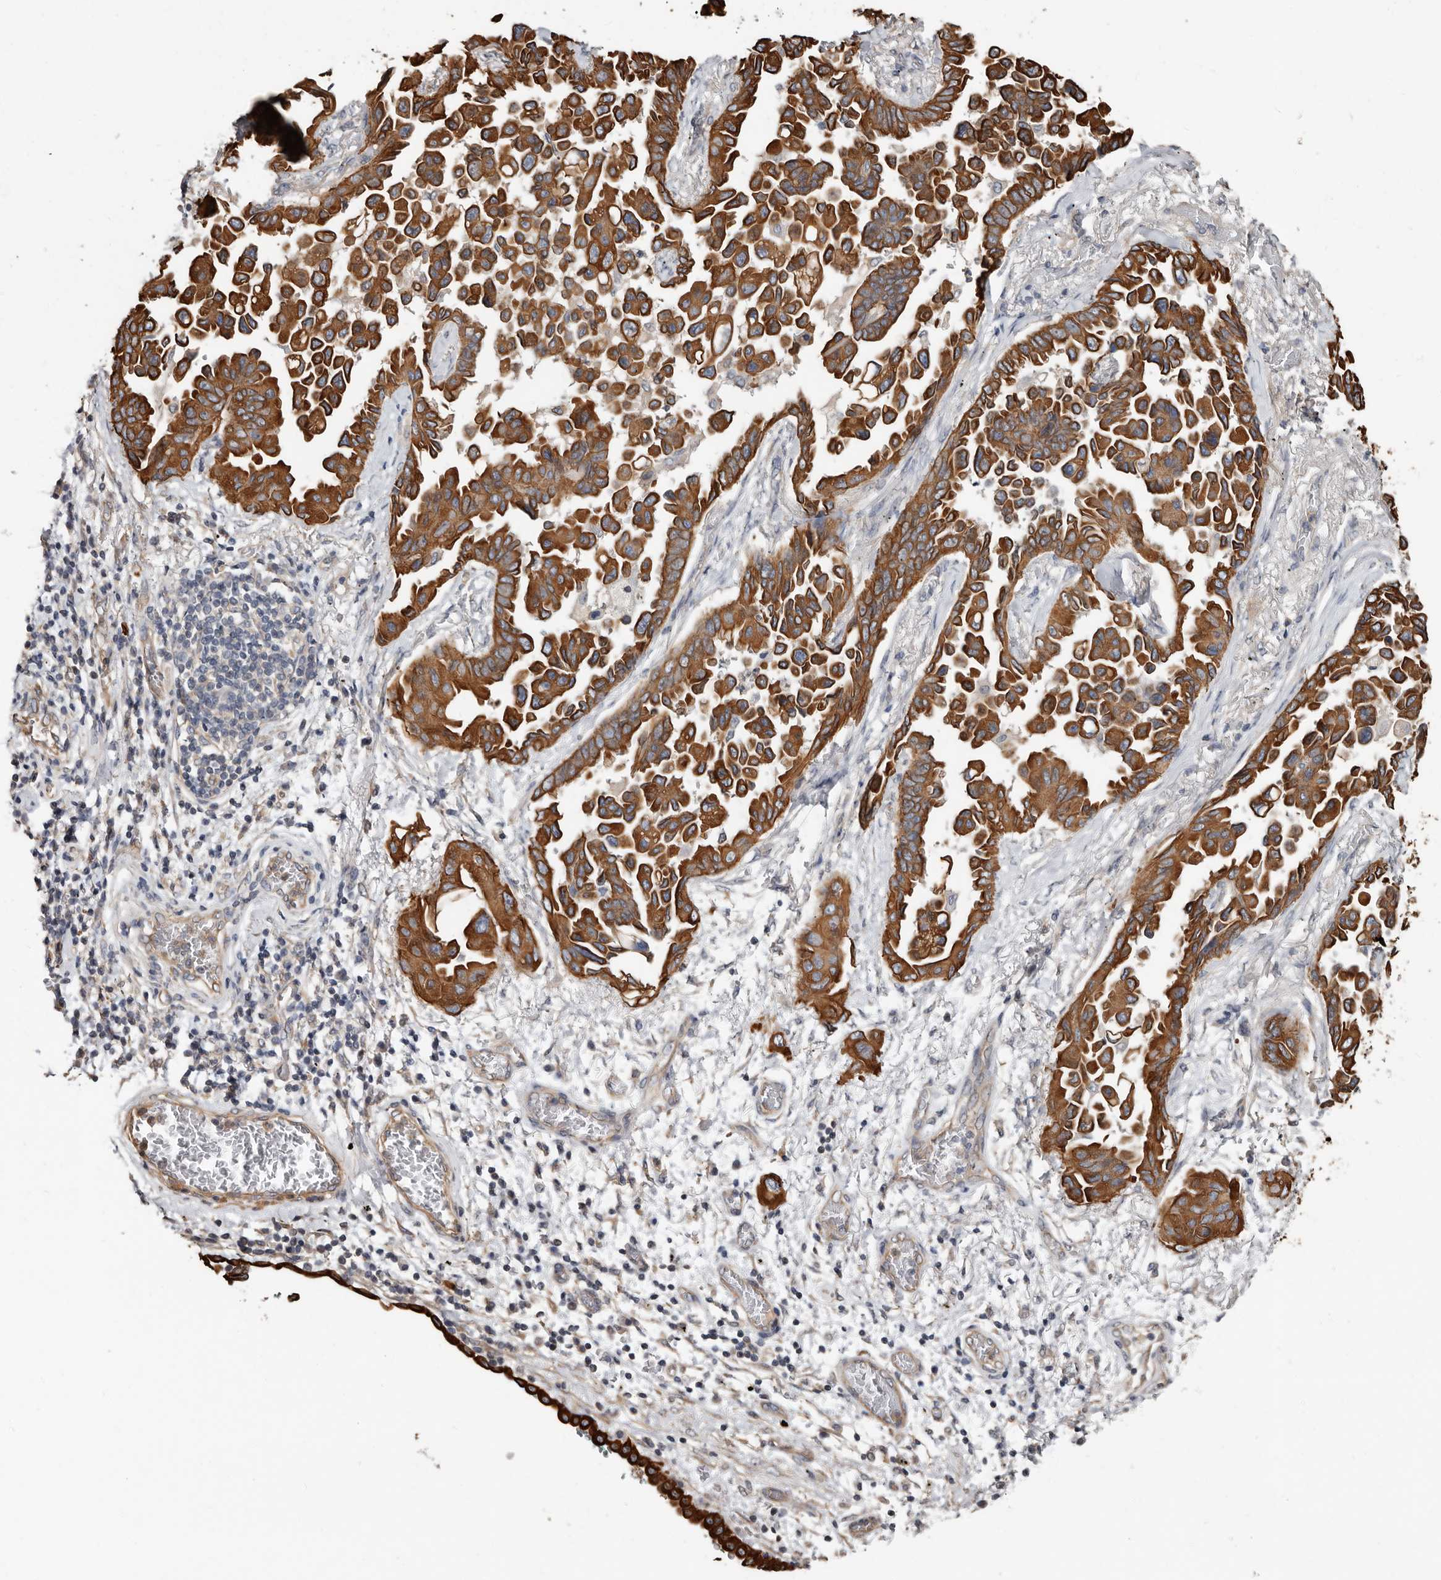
{"staining": {"intensity": "strong", "quantity": ">75%", "location": "cytoplasmic/membranous"}, "tissue": "lung cancer", "cell_type": "Tumor cells", "image_type": "cancer", "snomed": [{"axis": "morphology", "description": "Adenocarcinoma, NOS"}, {"axis": "topography", "description": "Lung"}], "caption": "Lung cancer (adenocarcinoma) tissue shows strong cytoplasmic/membranous positivity in about >75% of tumor cells, visualized by immunohistochemistry.", "gene": "MRPL18", "patient": {"sex": "female", "age": 67}}